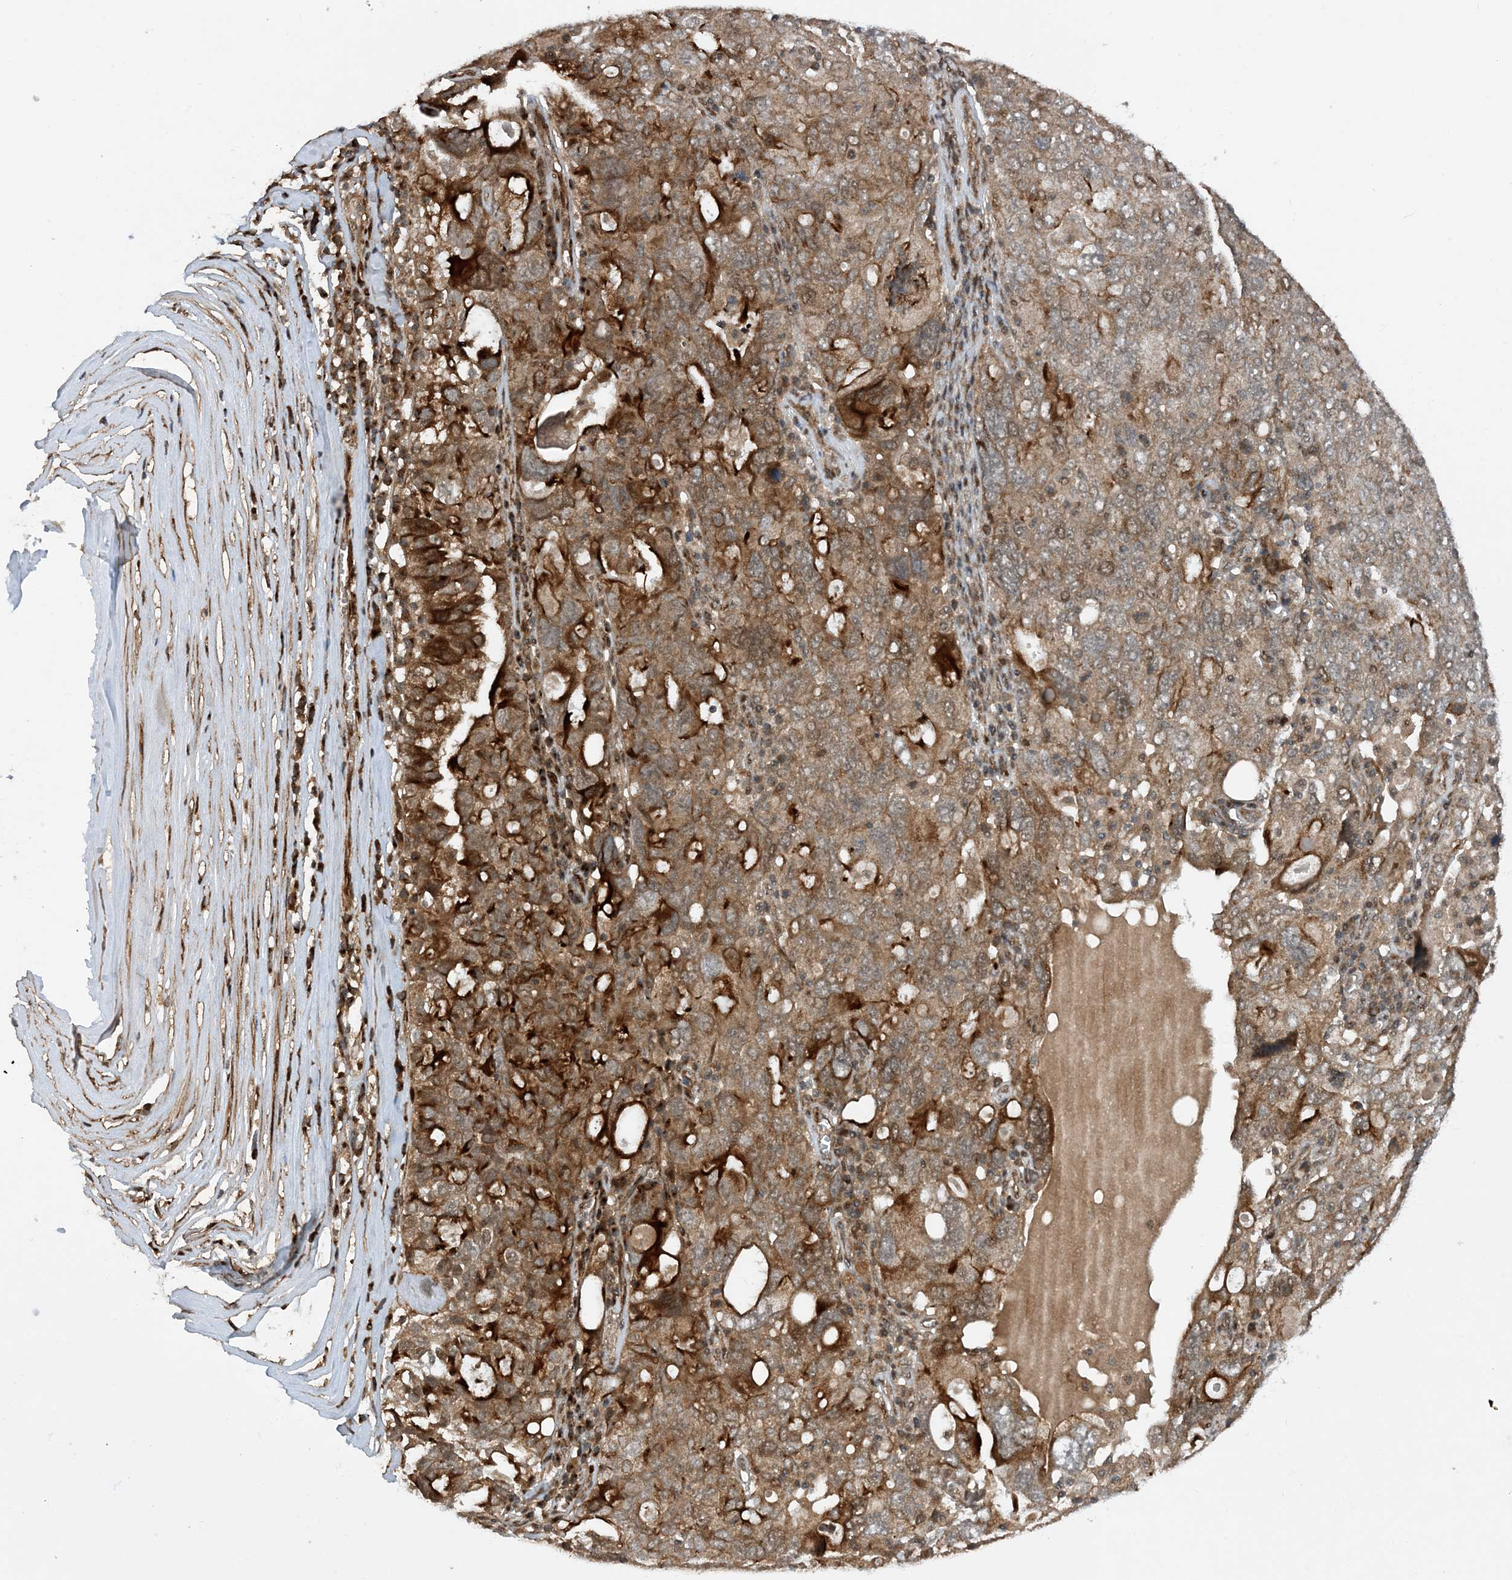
{"staining": {"intensity": "moderate", "quantity": "25%-75%", "location": "cytoplasmic/membranous"}, "tissue": "ovarian cancer", "cell_type": "Tumor cells", "image_type": "cancer", "snomed": [{"axis": "morphology", "description": "Carcinoma, endometroid"}, {"axis": "topography", "description": "Ovary"}], "caption": "Immunohistochemistry (IHC) histopathology image of human ovarian endometroid carcinoma stained for a protein (brown), which displays medium levels of moderate cytoplasmic/membranous expression in about 25%-75% of tumor cells.", "gene": "HEMK1", "patient": {"sex": "female", "age": 62}}